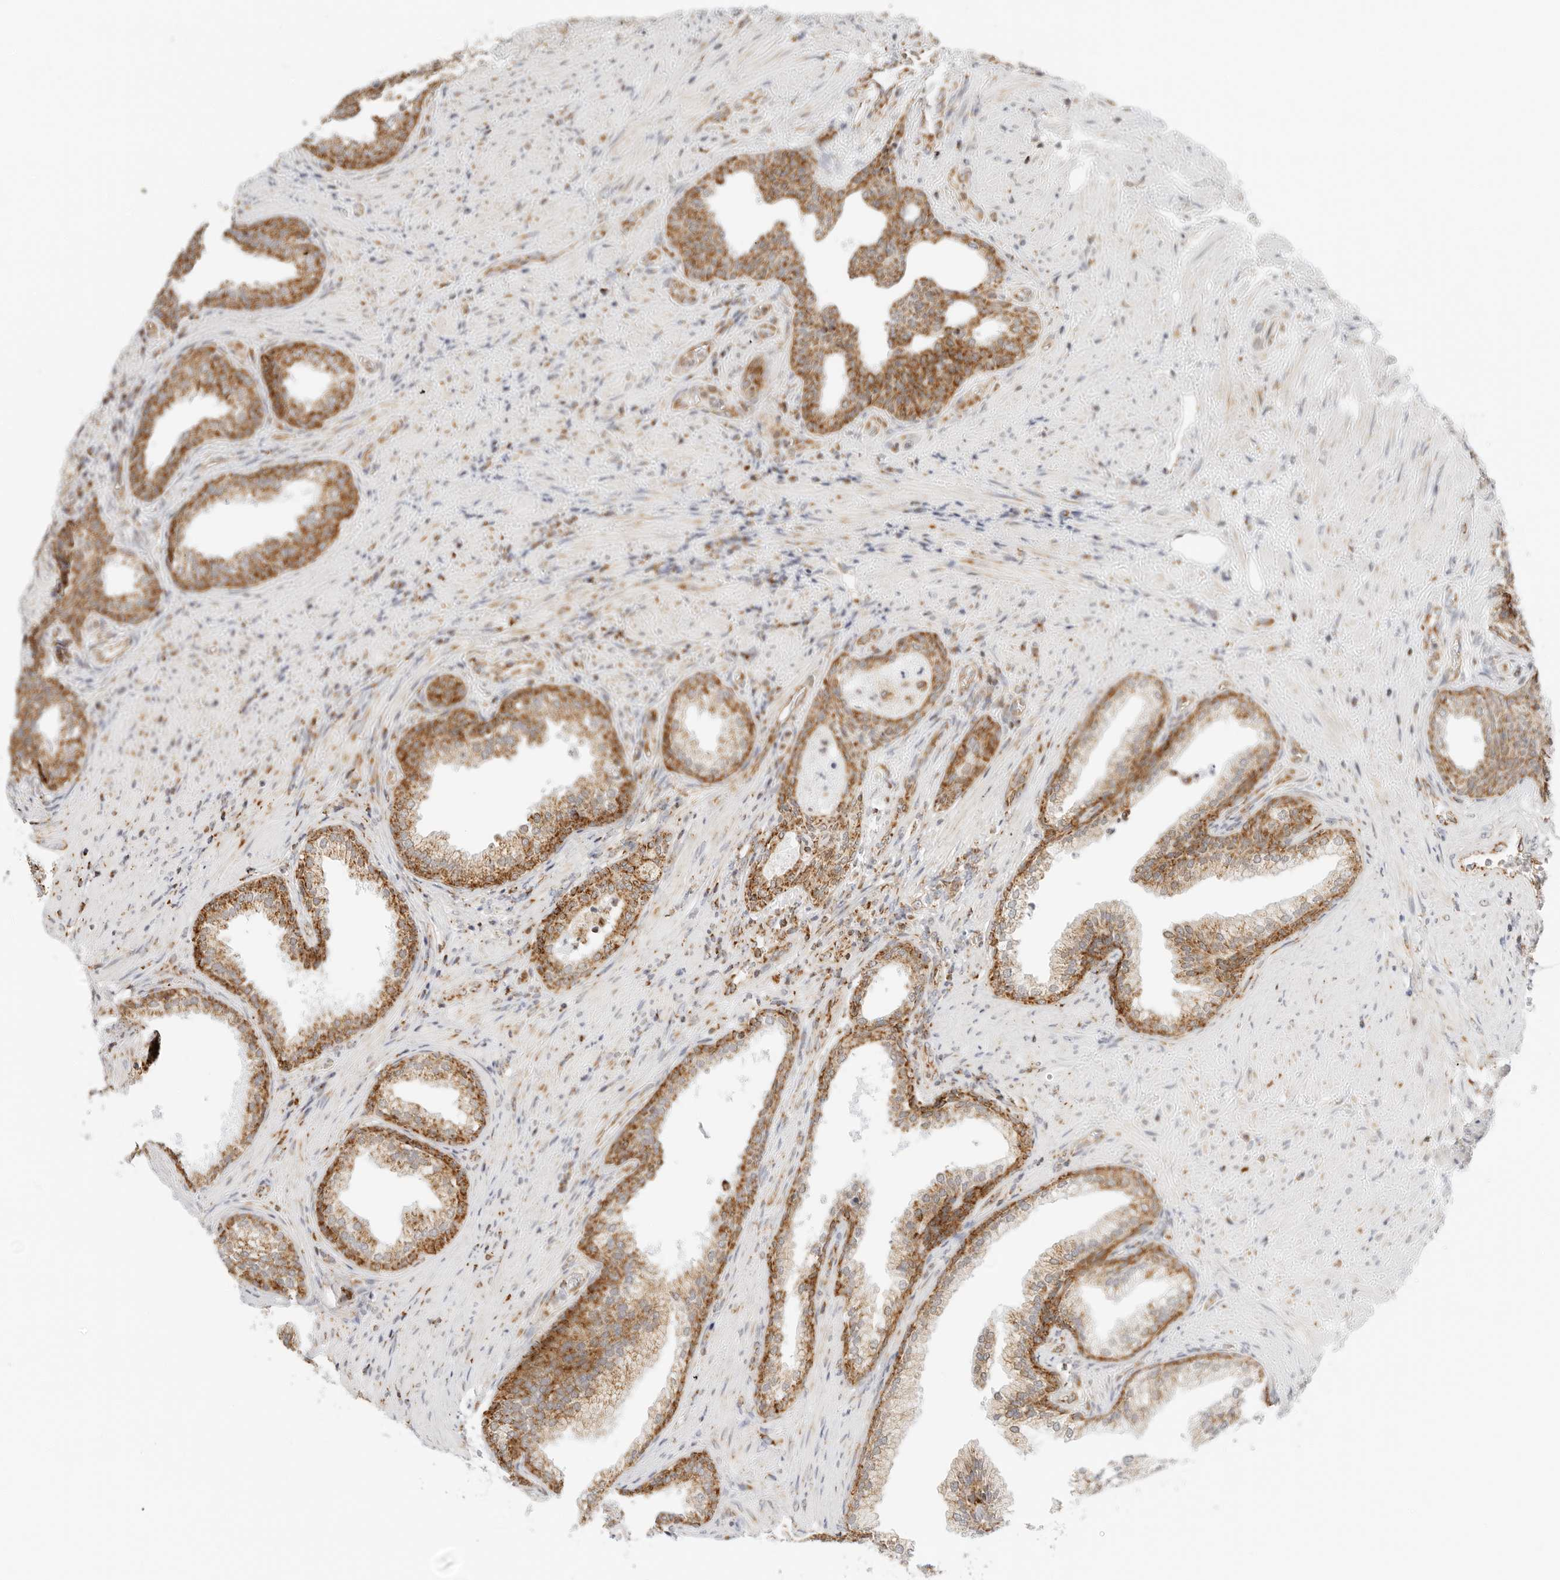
{"staining": {"intensity": "strong", "quantity": ">75%", "location": "cytoplasmic/membranous"}, "tissue": "prostate", "cell_type": "Glandular cells", "image_type": "normal", "snomed": [{"axis": "morphology", "description": "Normal tissue, NOS"}, {"axis": "topography", "description": "Prostate"}], "caption": "IHC (DAB) staining of normal human prostate exhibits strong cytoplasmic/membranous protein staining in approximately >75% of glandular cells.", "gene": "RC3H1", "patient": {"sex": "male", "age": 76}}